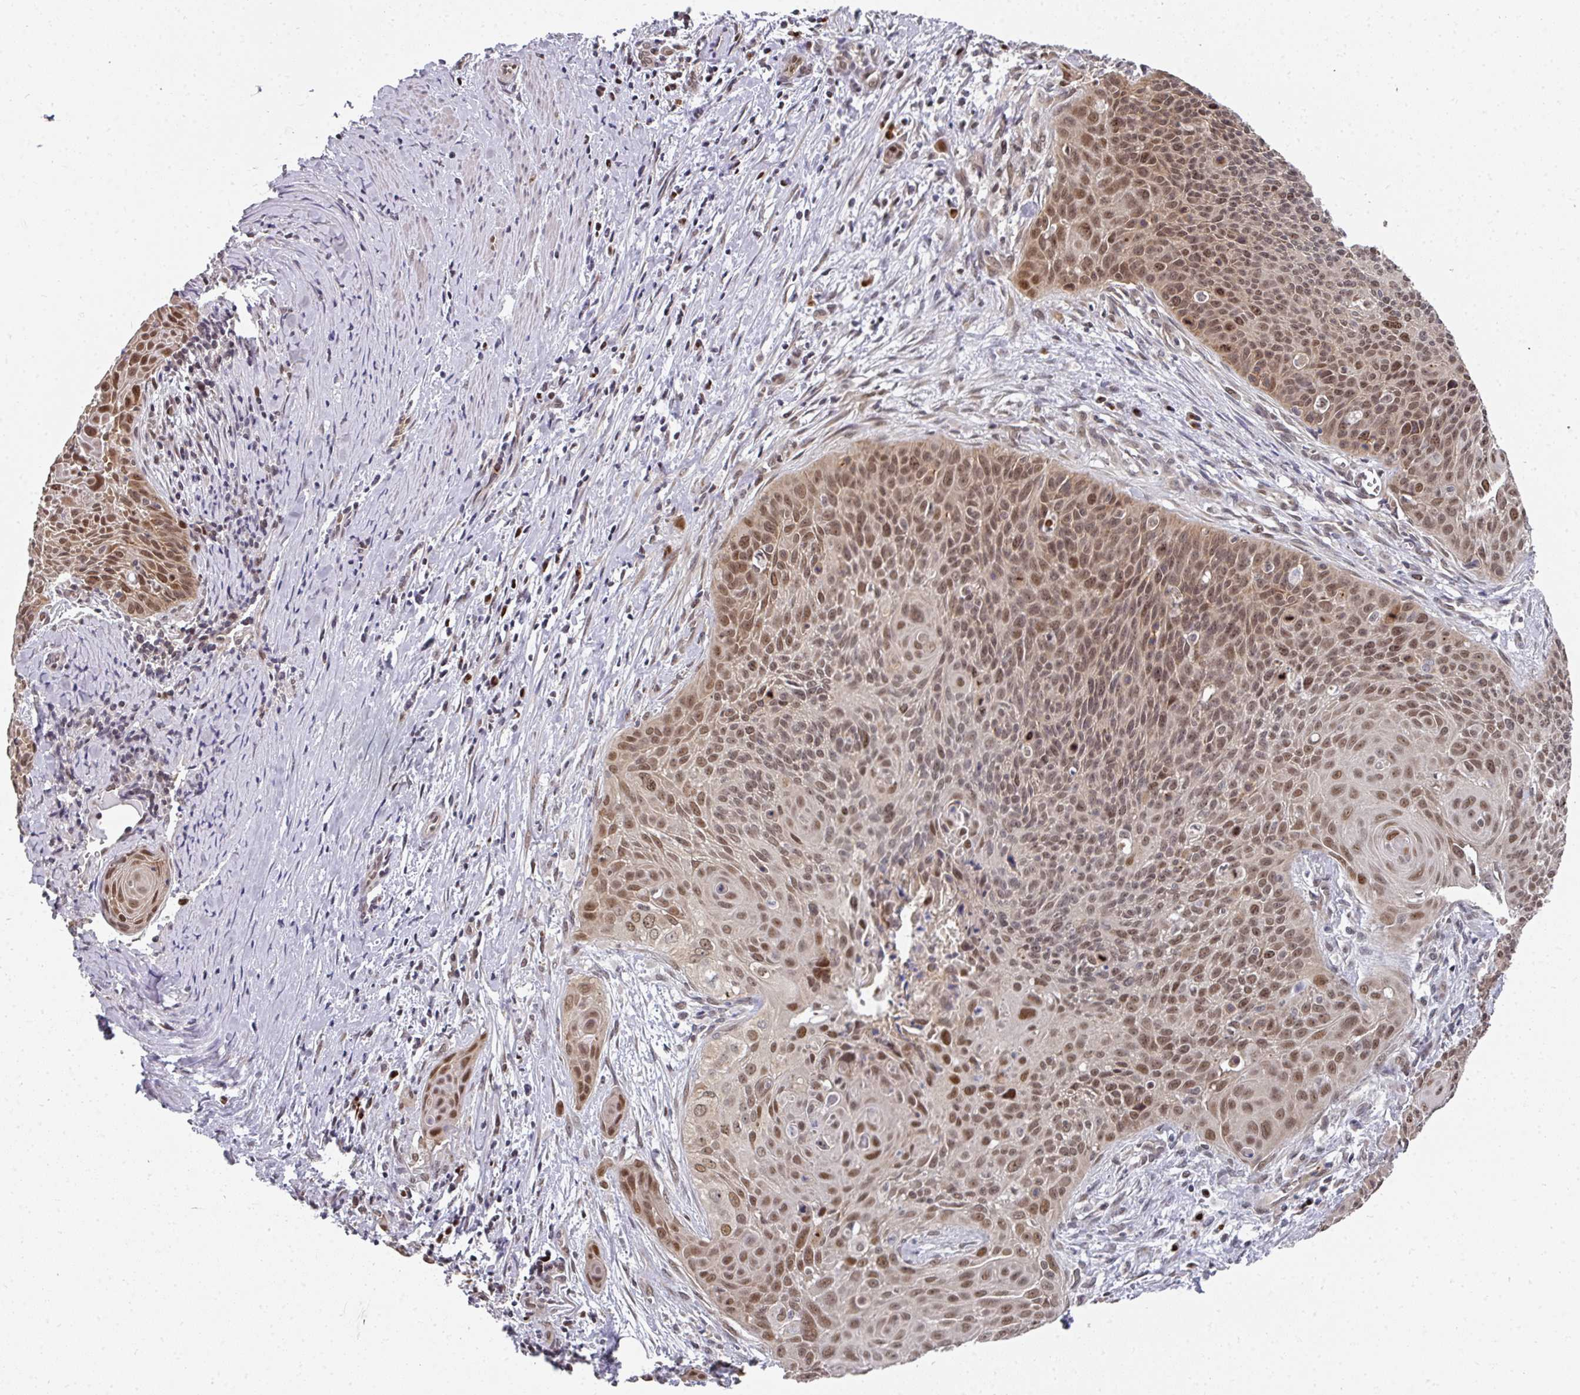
{"staining": {"intensity": "moderate", "quantity": ">75%", "location": "nuclear"}, "tissue": "cervical cancer", "cell_type": "Tumor cells", "image_type": "cancer", "snomed": [{"axis": "morphology", "description": "Squamous cell carcinoma, NOS"}, {"axis": "topography", "description": "Cervix"}], "caption": "Squamous cell carcinoma (cervical) was stained to show a protein in brown. There is medium levels of moderate nuclear expression in approximately >75% of tumor cells. Immunohistochemistry stains the protein in brown and the nuclei are stained blue.", "gene": "C18orf25", "patient": {"sex": "female", "age": 55}}